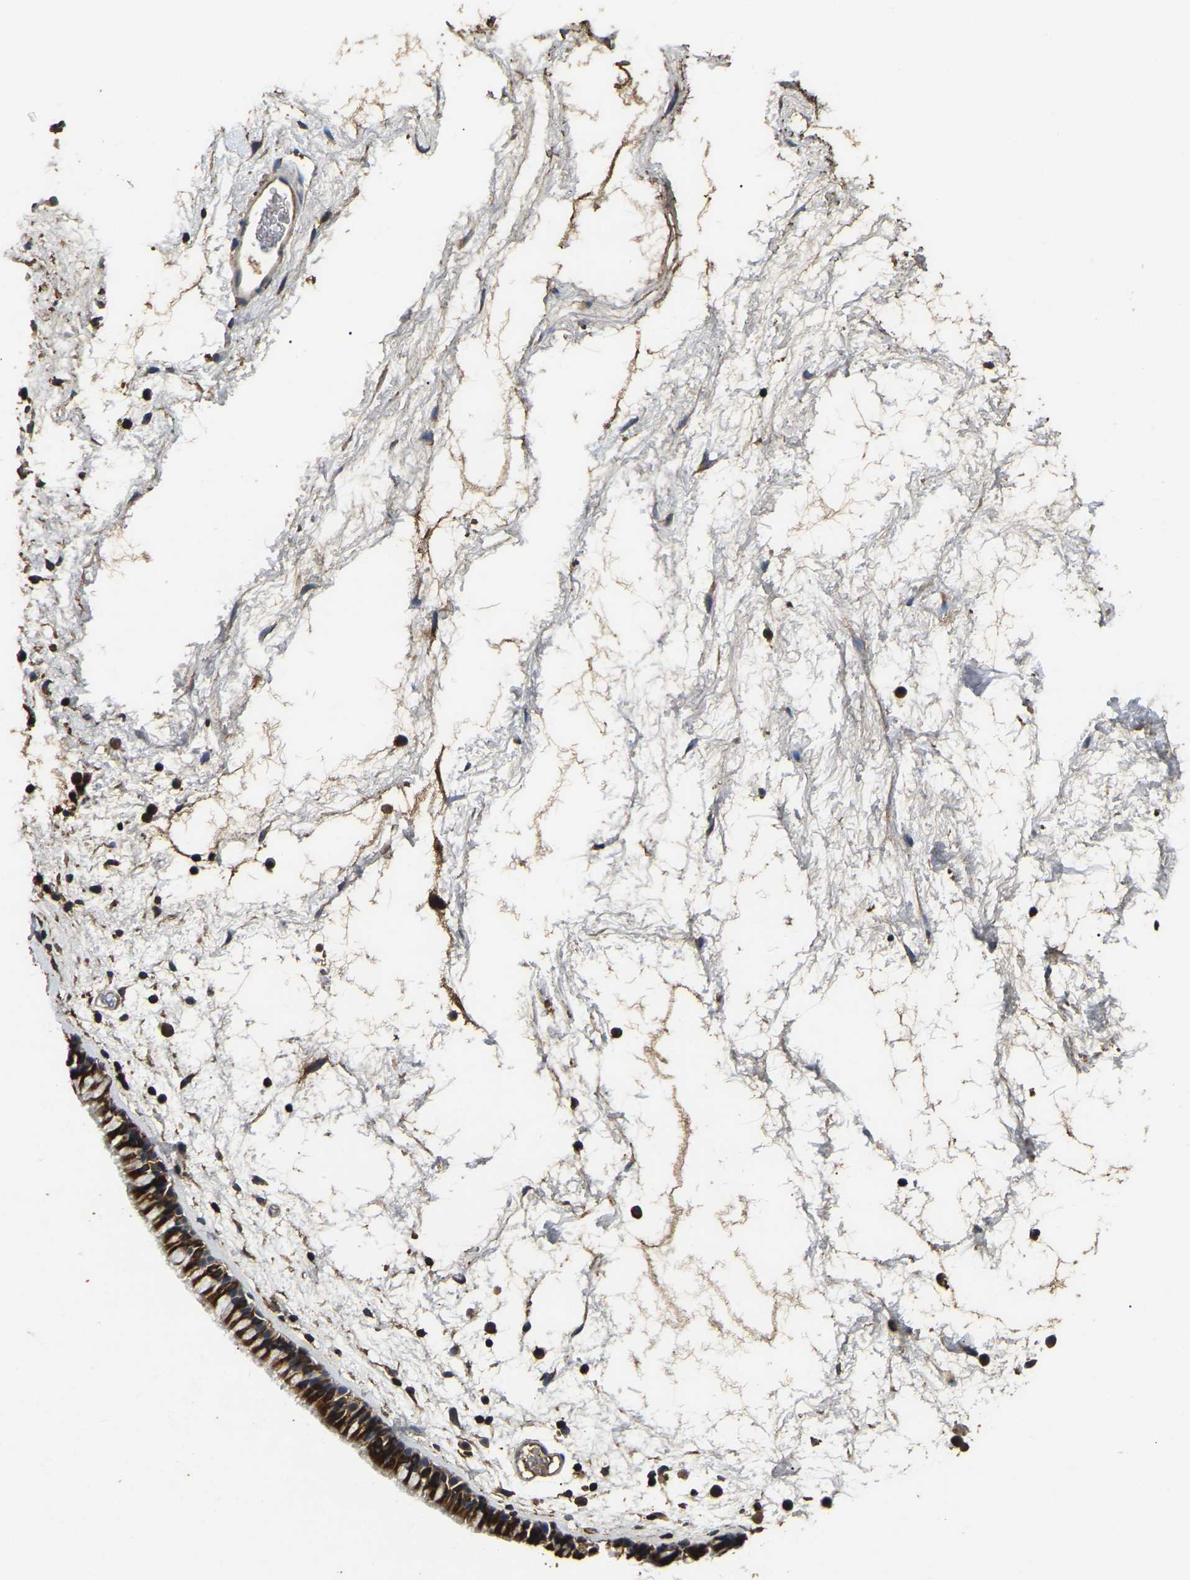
{"staining": {"intensity": "strong", "quantity": "25%-75%", "location": "cytoplasmic/membranous"}, "tissue": "nasopharynx", "cell_type": "Respiratory epithelial cells", "image_type": "normal", "snomed": [{"axis": "morphology", "description": "Normal tissue, NOS"}, {"axis": "morphology", "description": "Inflammation, NOS"}, {"axis": "topography", "description": "Nasopharynx"}], "caption": "Normal nasopharynx demonstrates strong cytoplasmic/membranous positivity in about 25%-75% of respiratory epithelial cells The protein of interest is shown in brown color, while the nuclei are stained blue..", "gene": "SMPD2", "patient": {"sex": "male", "age": 48}}